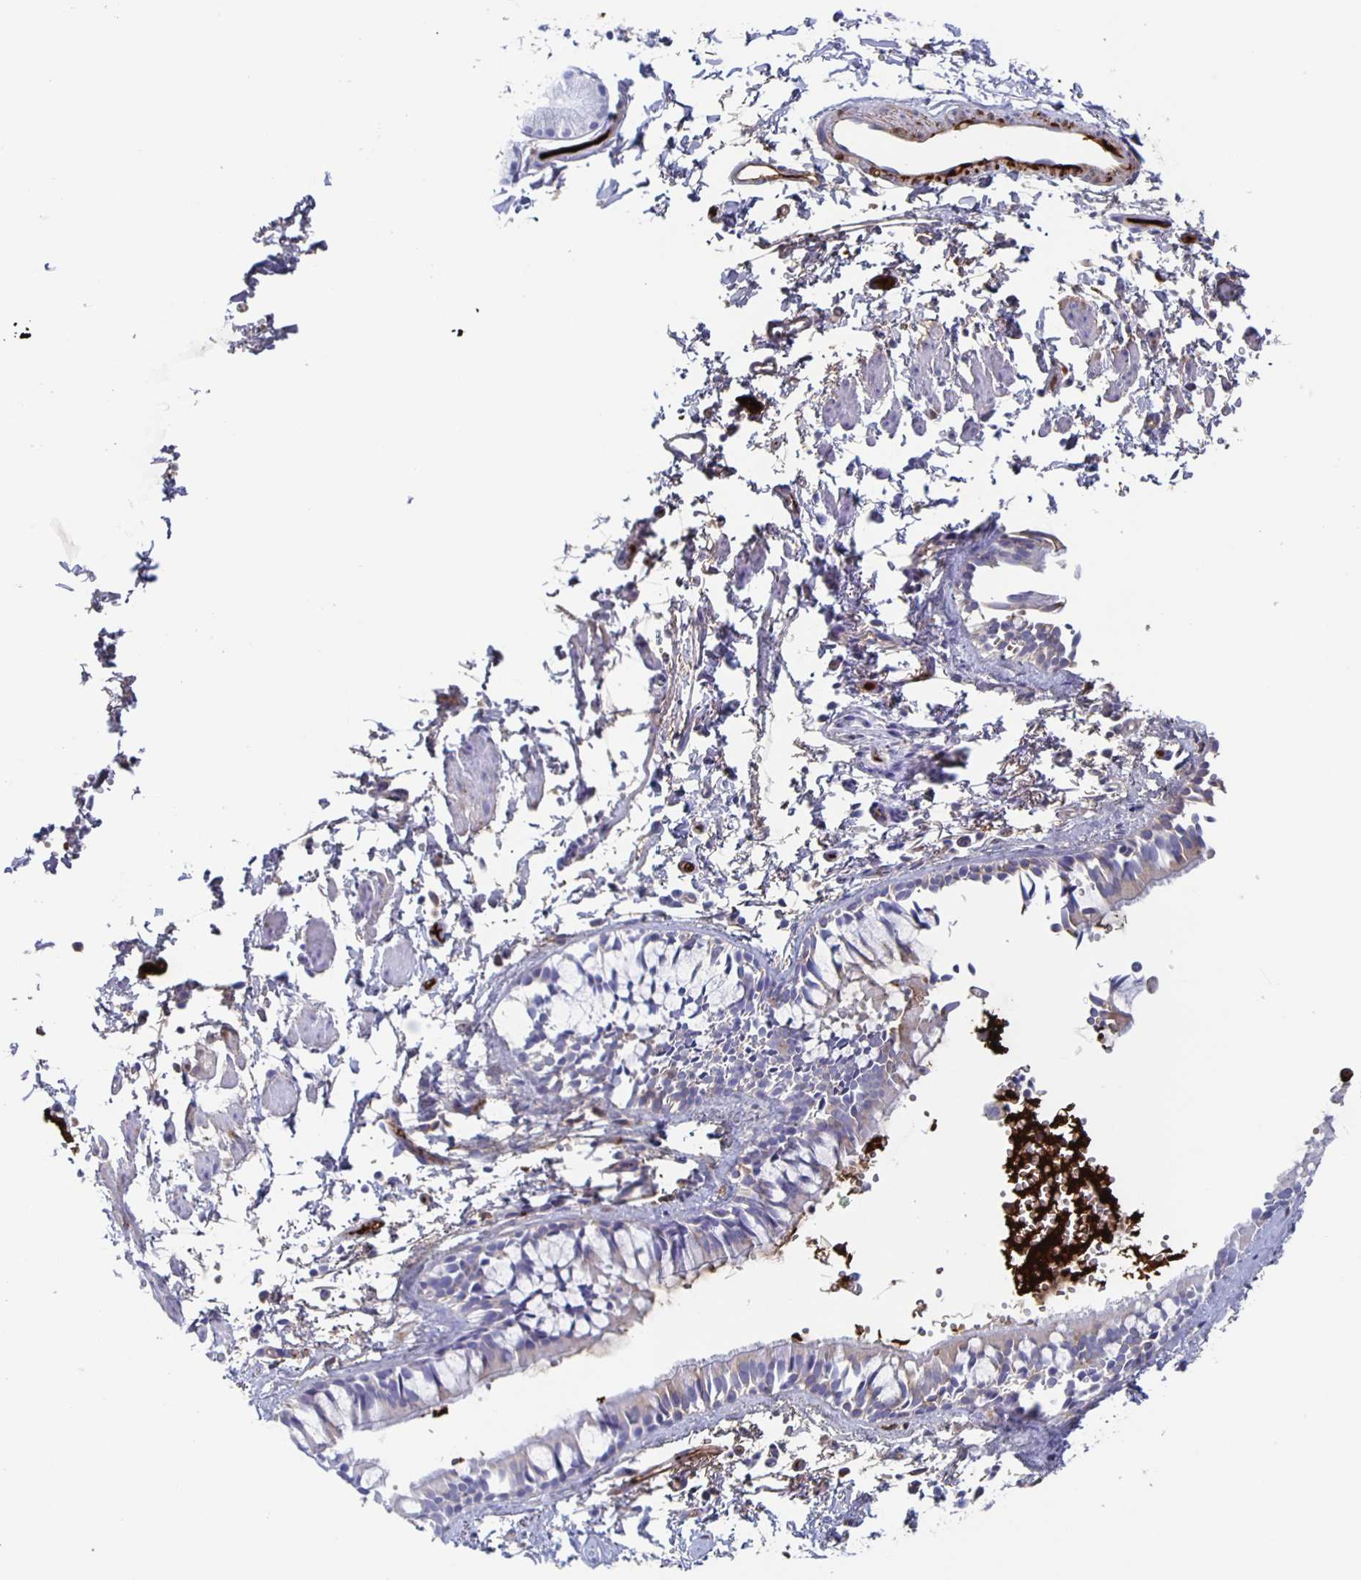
{"staining": {"intensity": "moderate", "quantity": "<25%", "location": "cytoplasmic/membranous"}, "tissue": "bronchus", "cell_type": "Respiratory epithelial cells", "image_type": "normal", "snomed": [{"axis": "morphology", "description": "Normal tissue, NOS"}, {"axis": "topography", "description": "Bronchus"}], "caption": "Immunohistochemistry (IHC) of benign human bronchus exhibits low levels of moderate cytoplasmic/membranous expression in about <25% of respiratory epithelial cells.", "gene": "FGA", "patient": {"sex": "female", "age": 59}}